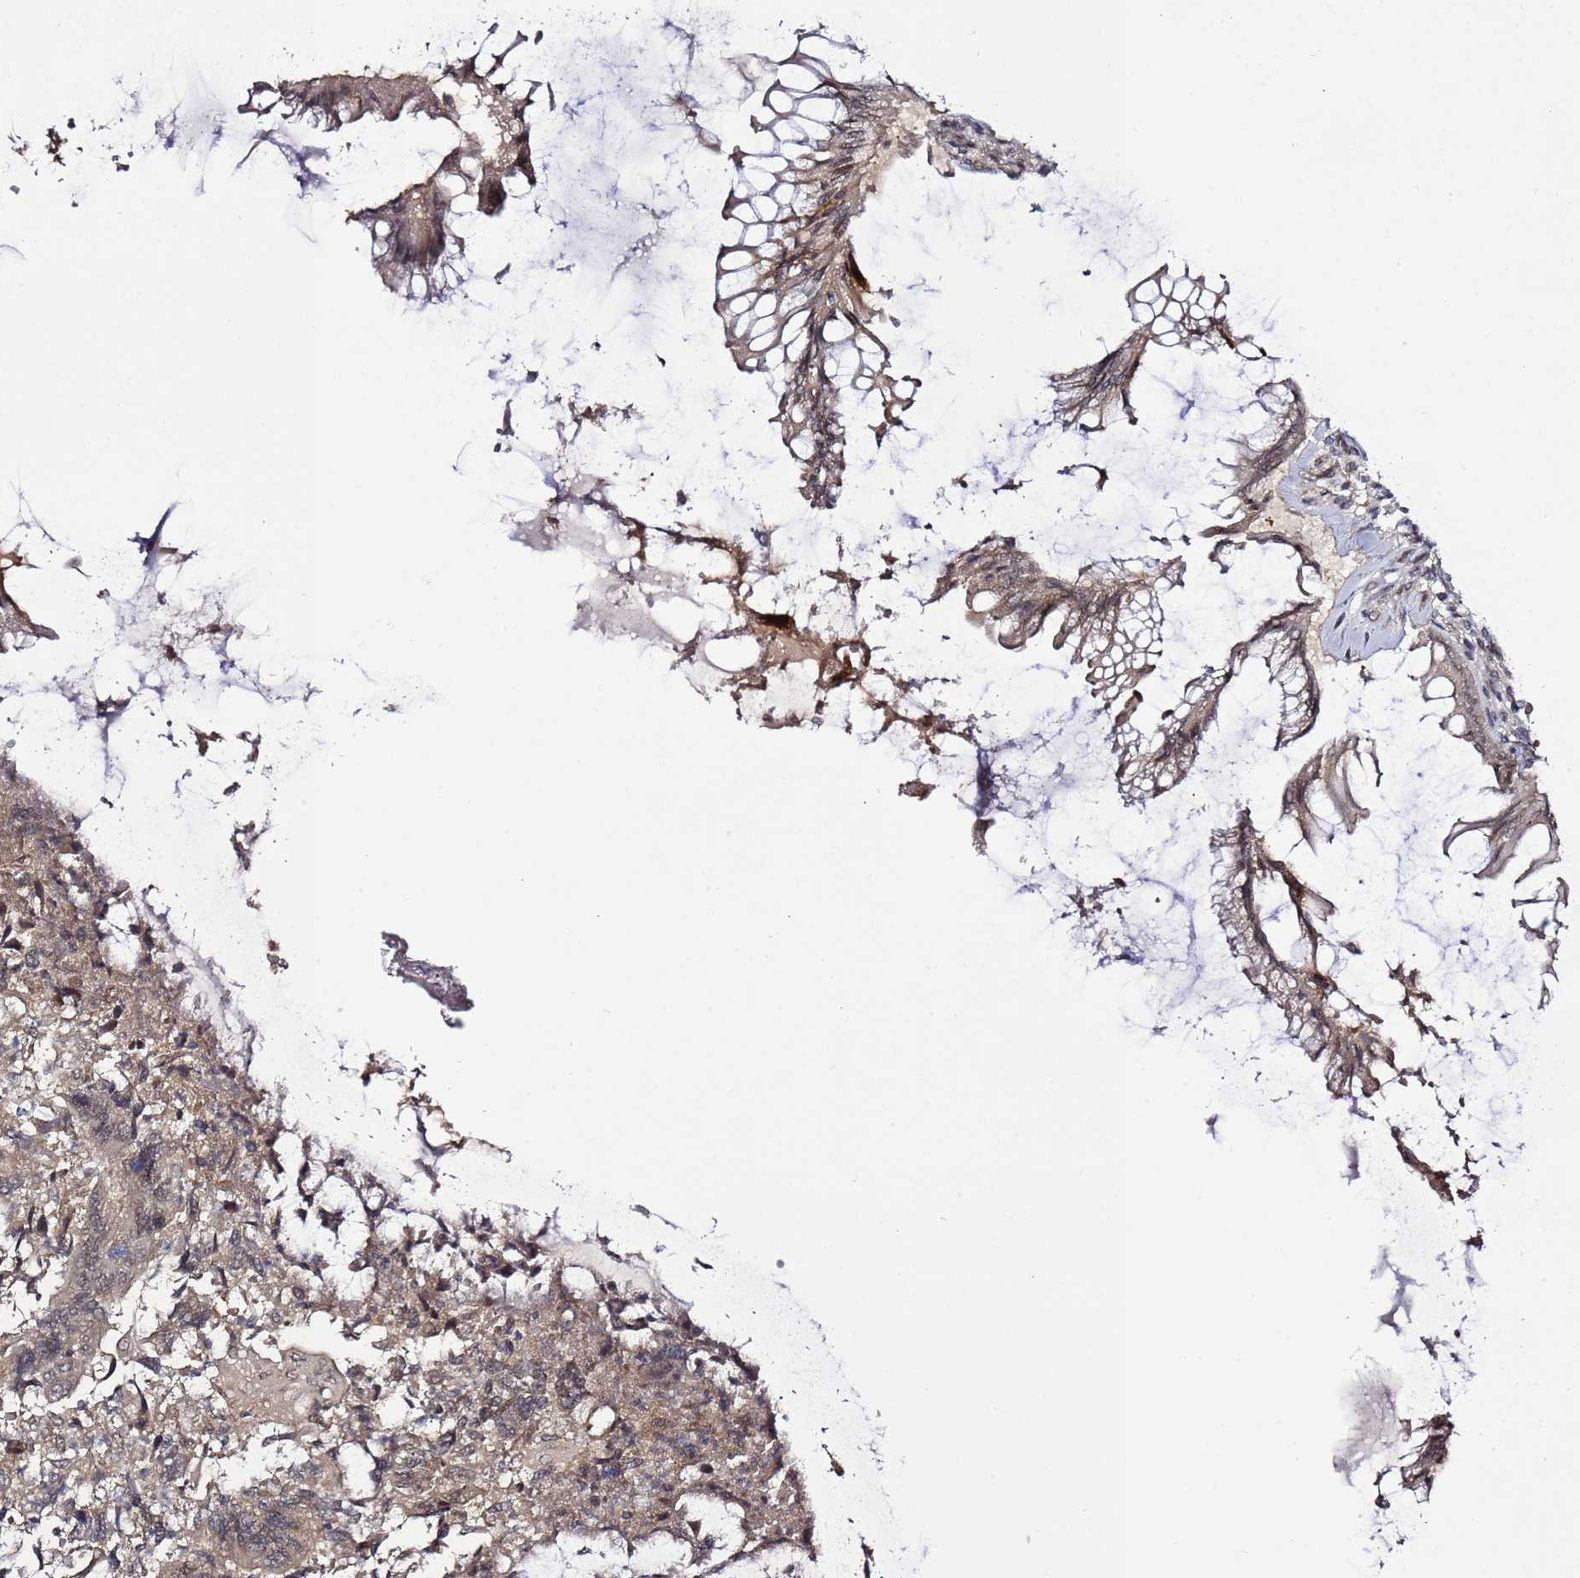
{"staining": {"intensity": "weak", "quantity": ">75%", "location": "cytoplasmic/membranous,nuclear"}, "tissue": "colorectal cancer", "cell_type": "Tumor cells", "image_type": "cancer", "snomed": [{"axis": "morphology", "description": "Adenocarcinoma, NOS"}, {"axis": "topography", "description": "Colon"}], "caption": "IHC micrograph of neoplastic tissue: colorectal cancer (adenocarcinoma) stained using IHC reveals low levels of weak protein expression localized specifically in the cytoplasmic/membranous and nuclear of tumor cells, appearing as a cytoplasmic/membranous and nuclear brown color.", "gene": "POLR2D", "patient": {"sex": "female", "age": 67}}